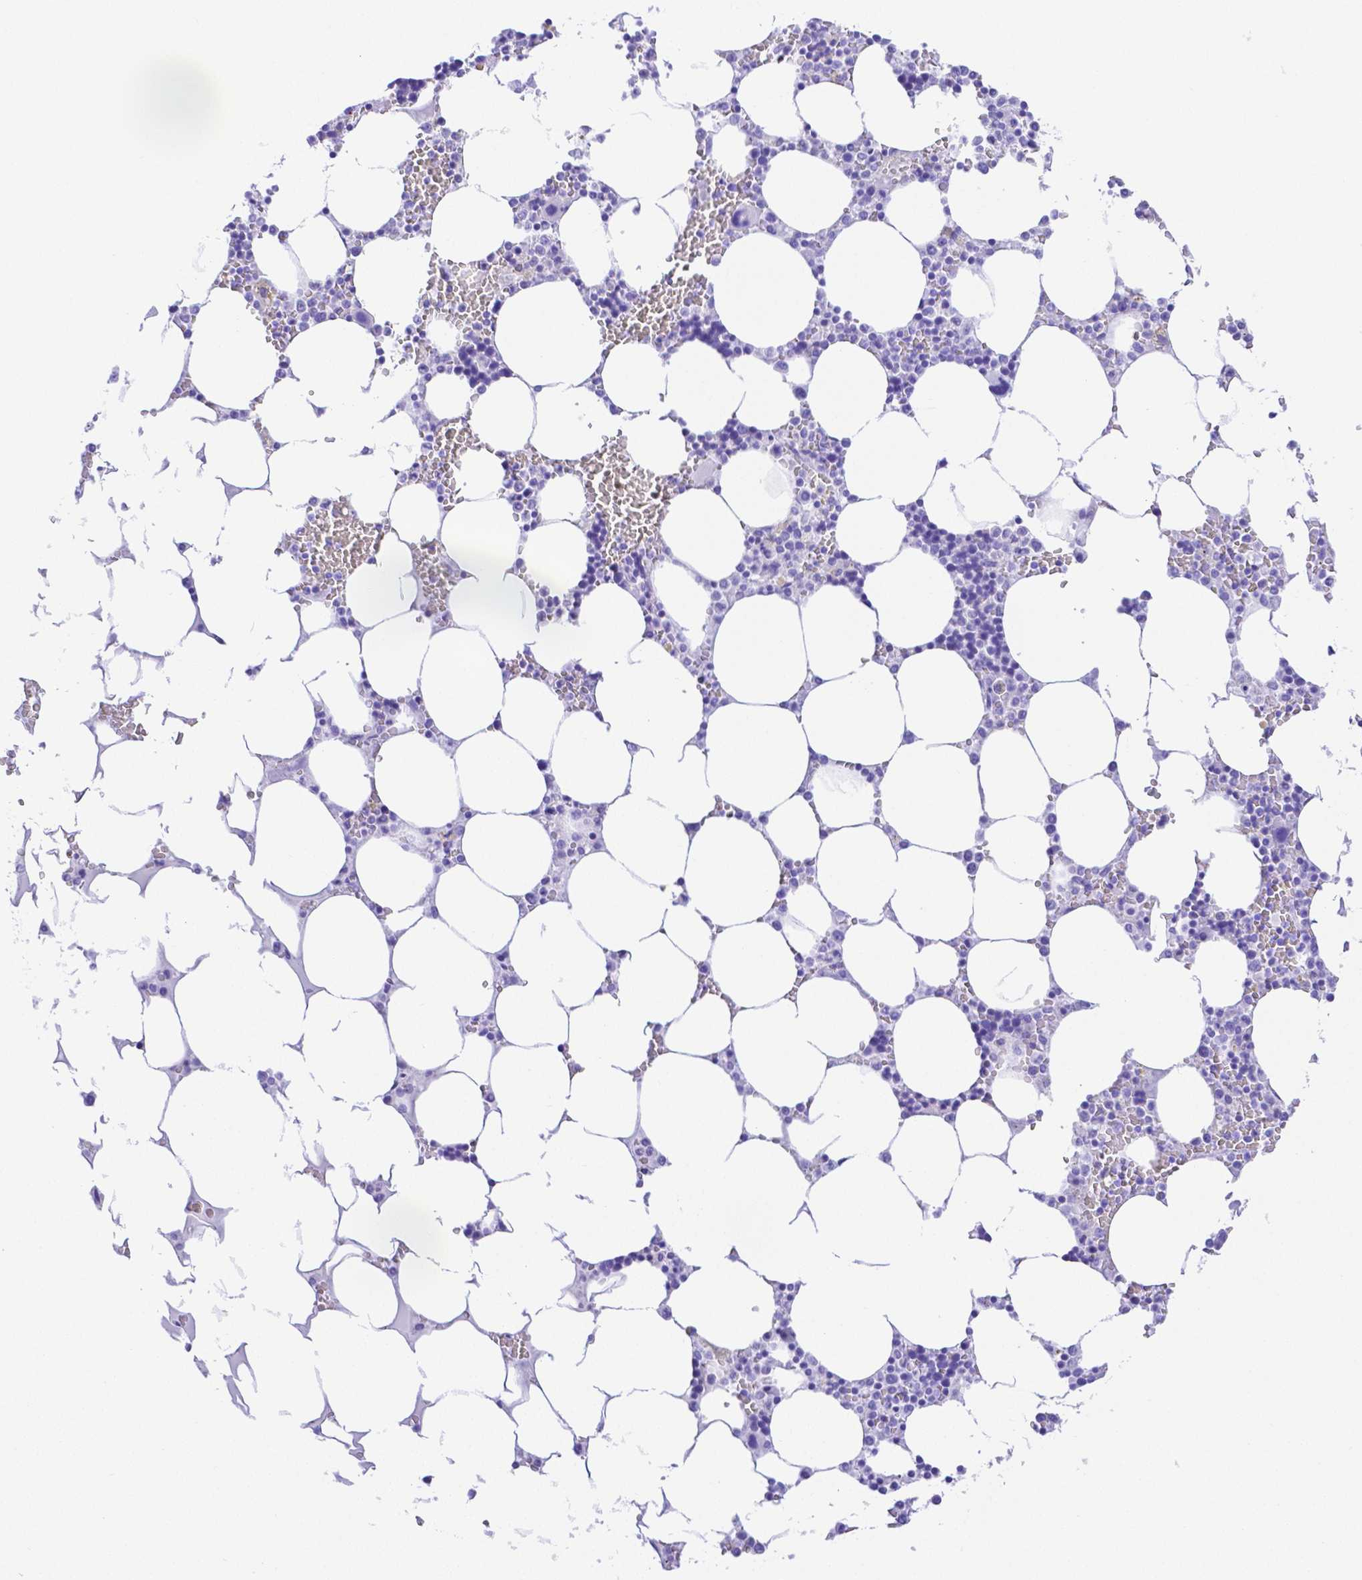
{"staining": {"intensity": "negative", "quantity": "none", "location": "none"}, "tissue": "bone marrow", "cell_type": "Hematopoietic cells", "image_type": "normal", "snomed": [{"axis": "morphology", "description": "Normal tissue, NOS"}, {"axis": "topography", "description": "Bone marrow"}], "caption": "The histopathology image displays no significant expression in hematopoietic cells of bone marrow.", "gene": "SMR3A", "patient": {"sex": "male", "age": 64}}